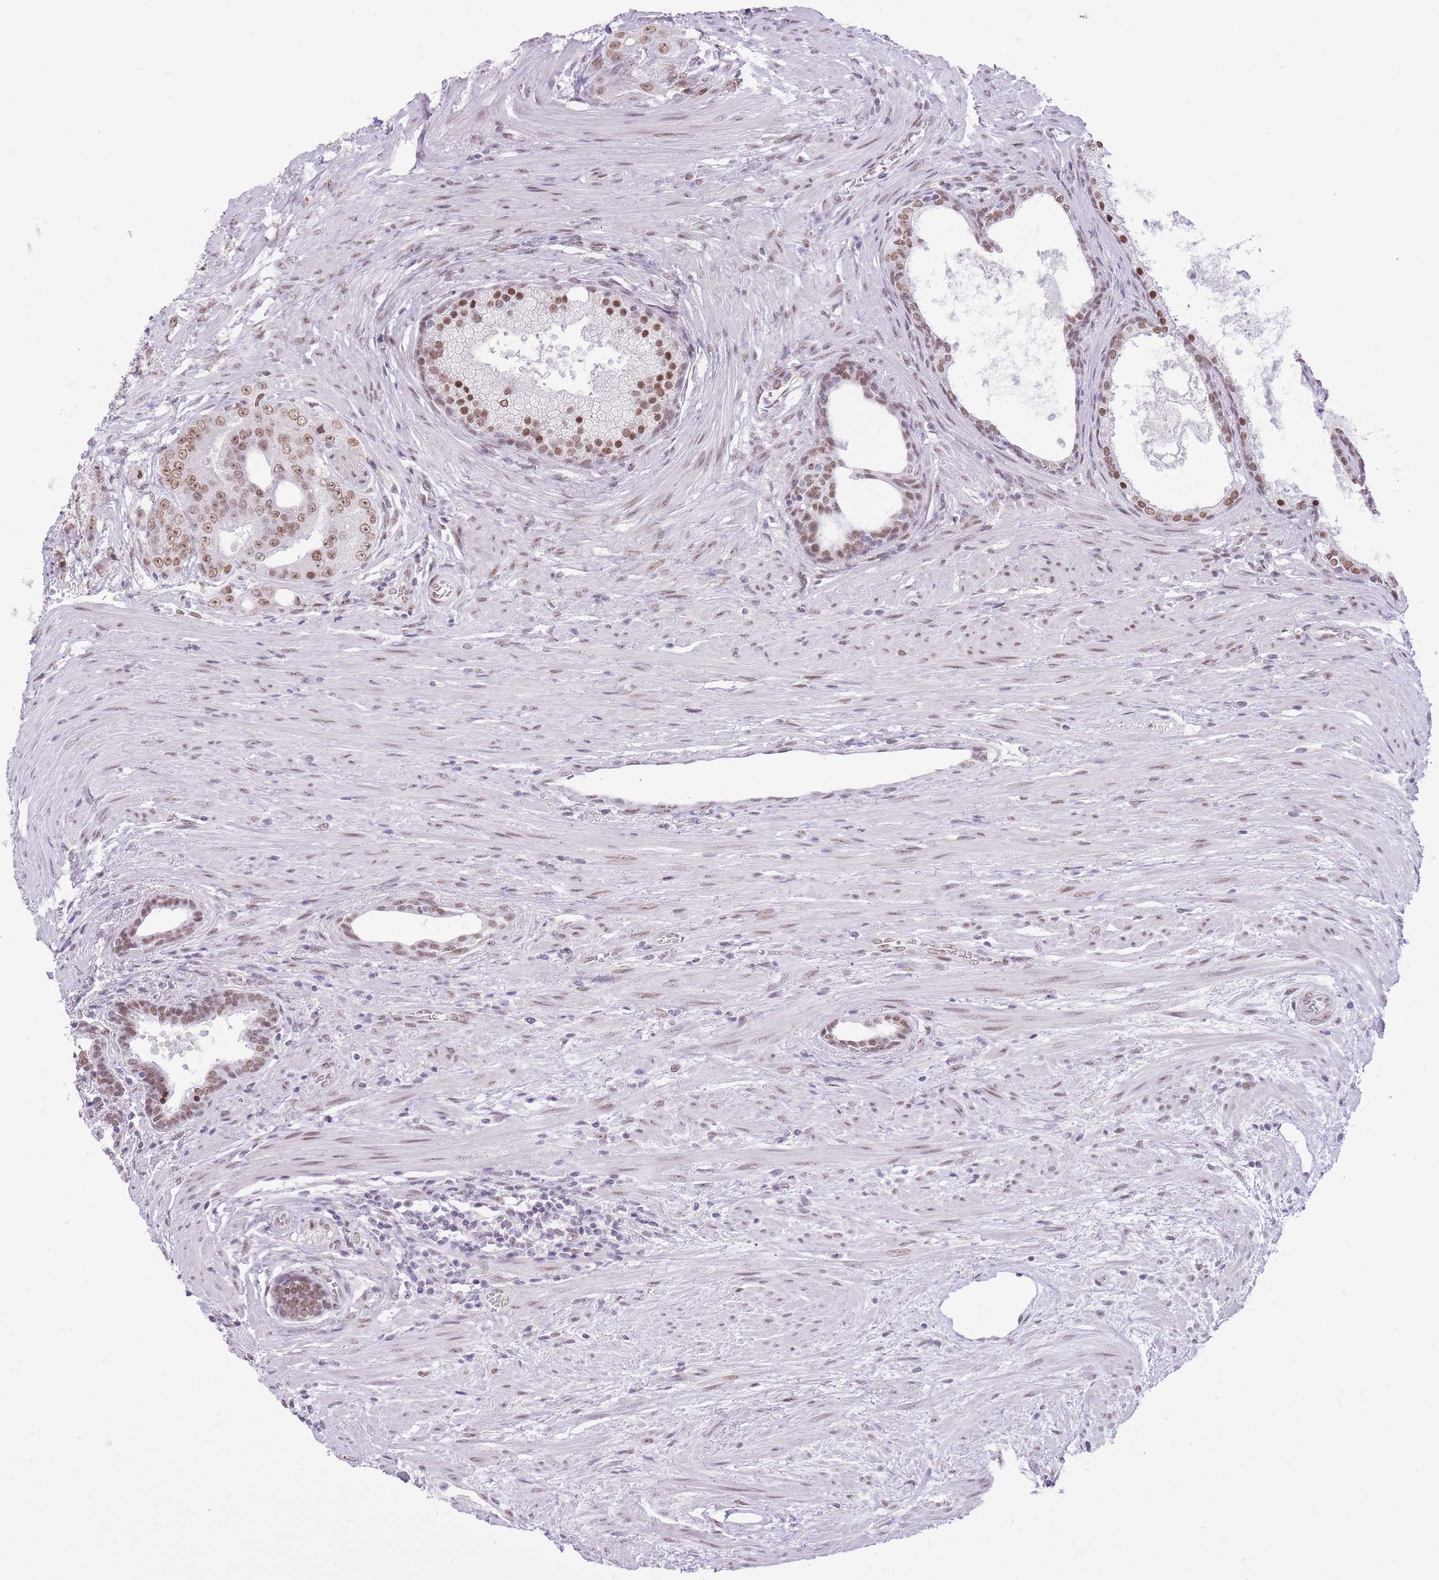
{"staining": {"intensity": "moderate", "quantity": ">75%", "location": "nuclear"}, "tissue": "prostate cancer", "cell_type": "Tumor cells", "image_type": "cancer", "snomed": [{"axis": "morphology", "description": "Adenocarcinoma, High grade"}, {"axis": "topography", "description": "Prostate"}], "caption": "Protein staining shows moderate nuclear positivity in about >75% of tumor cells in prostate cancer.", "gene": "ZBED5", "patient": {"sex": "male", "age": 69}}